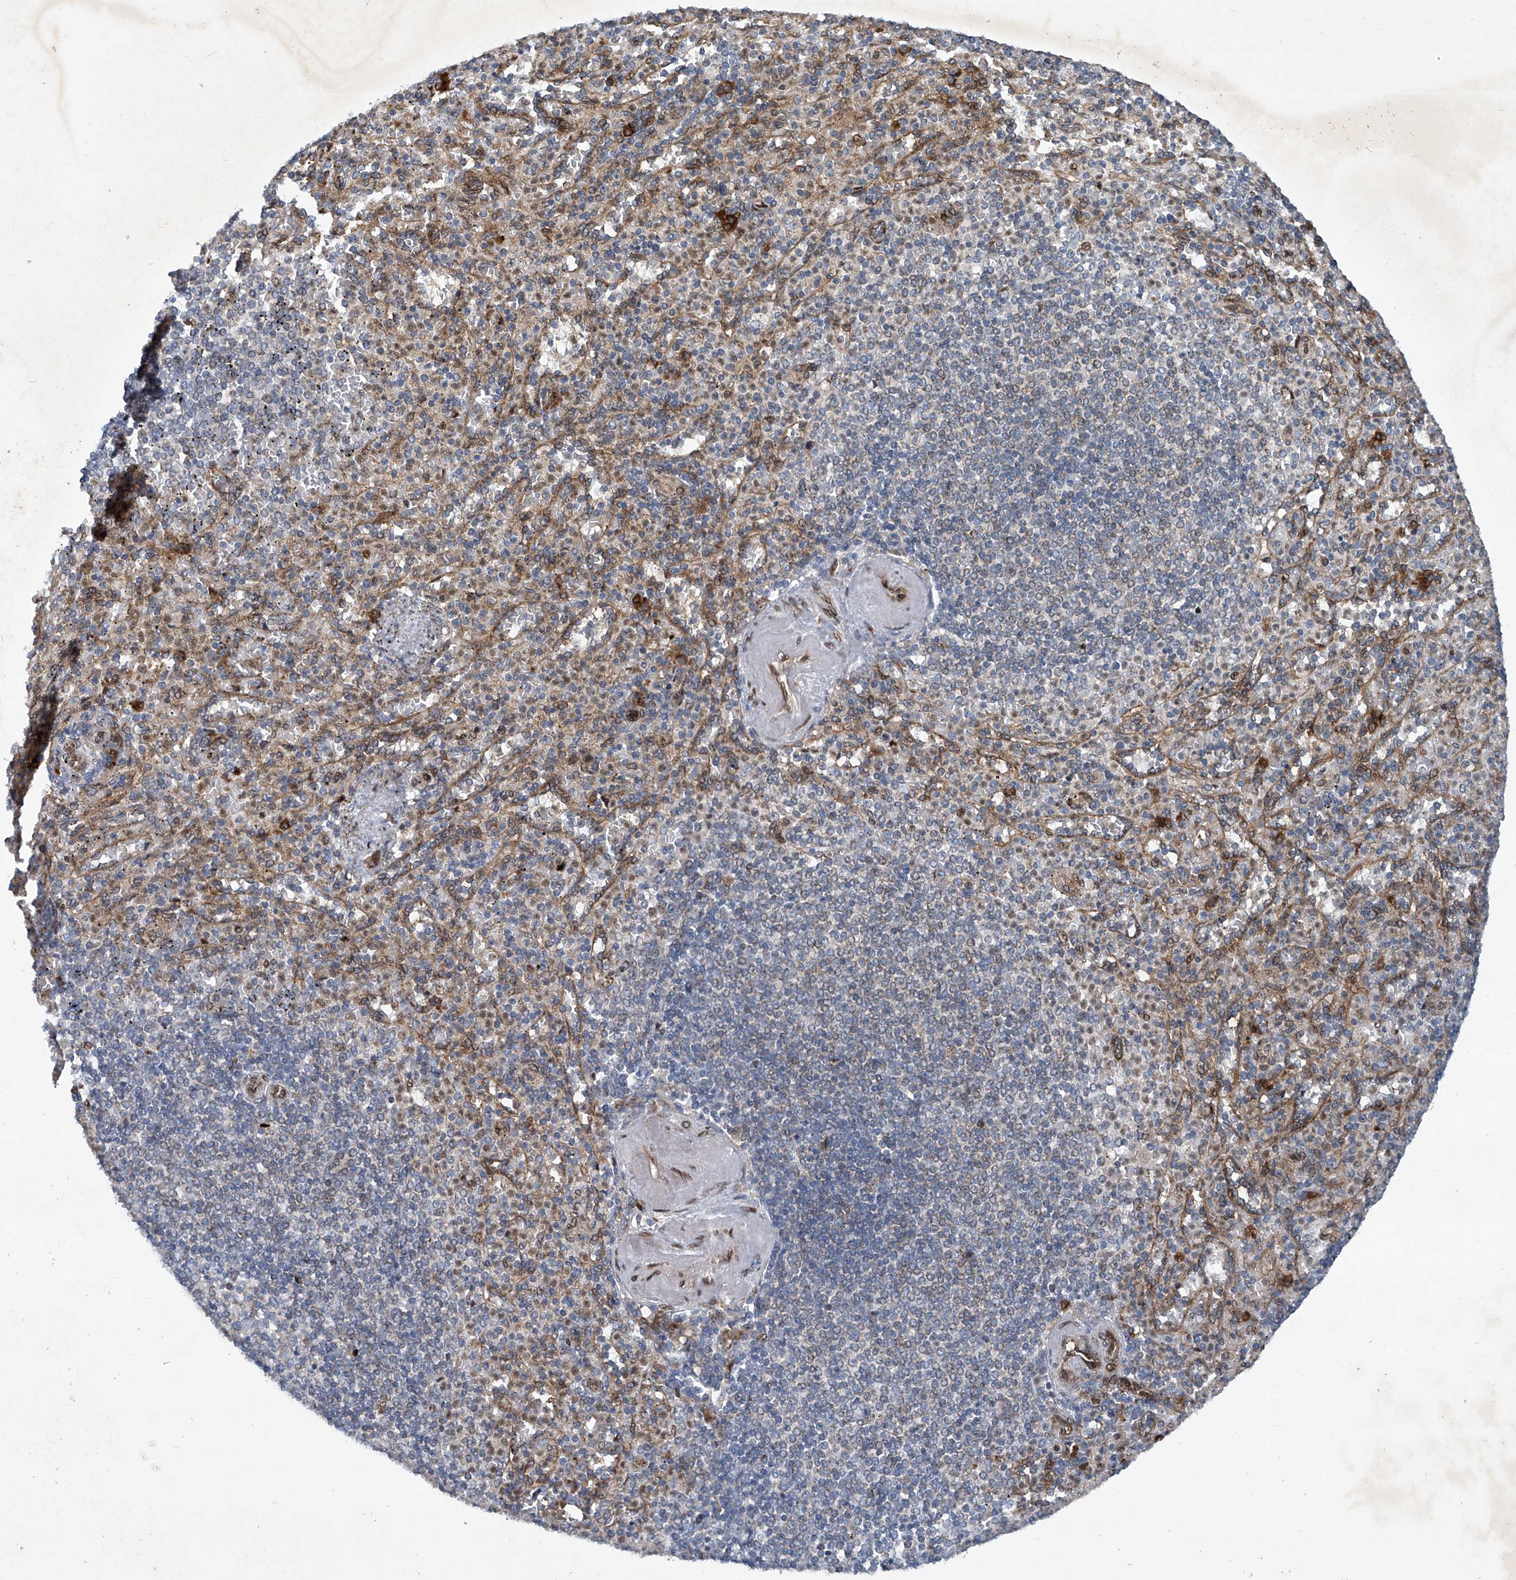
{"staining": {"intensity": "moderate", "quantity": "<25%", "location": "cytoplasmic/membranous,nuclear"}, "tissue": "spleen", "cell_type": "Cells in red pulp", "image_type": "normal", "snomed": [{"axis": "morphology", "description": "Normal tissue, NOS"}, {"axis": "topography", "description": "Spleen"}], "caption": "The photomicrograph demonstrates a brown stain indicating the presence of a protein in the cytoplasmic/membranous,nuclear of cells in red pulp in spleen. (DAB (3,3'-diaminobenzidine) IHC with brightfield microscopy, high magnification).", "gene": "GPR132", "patient": {"sex": "female", "age": 74}}